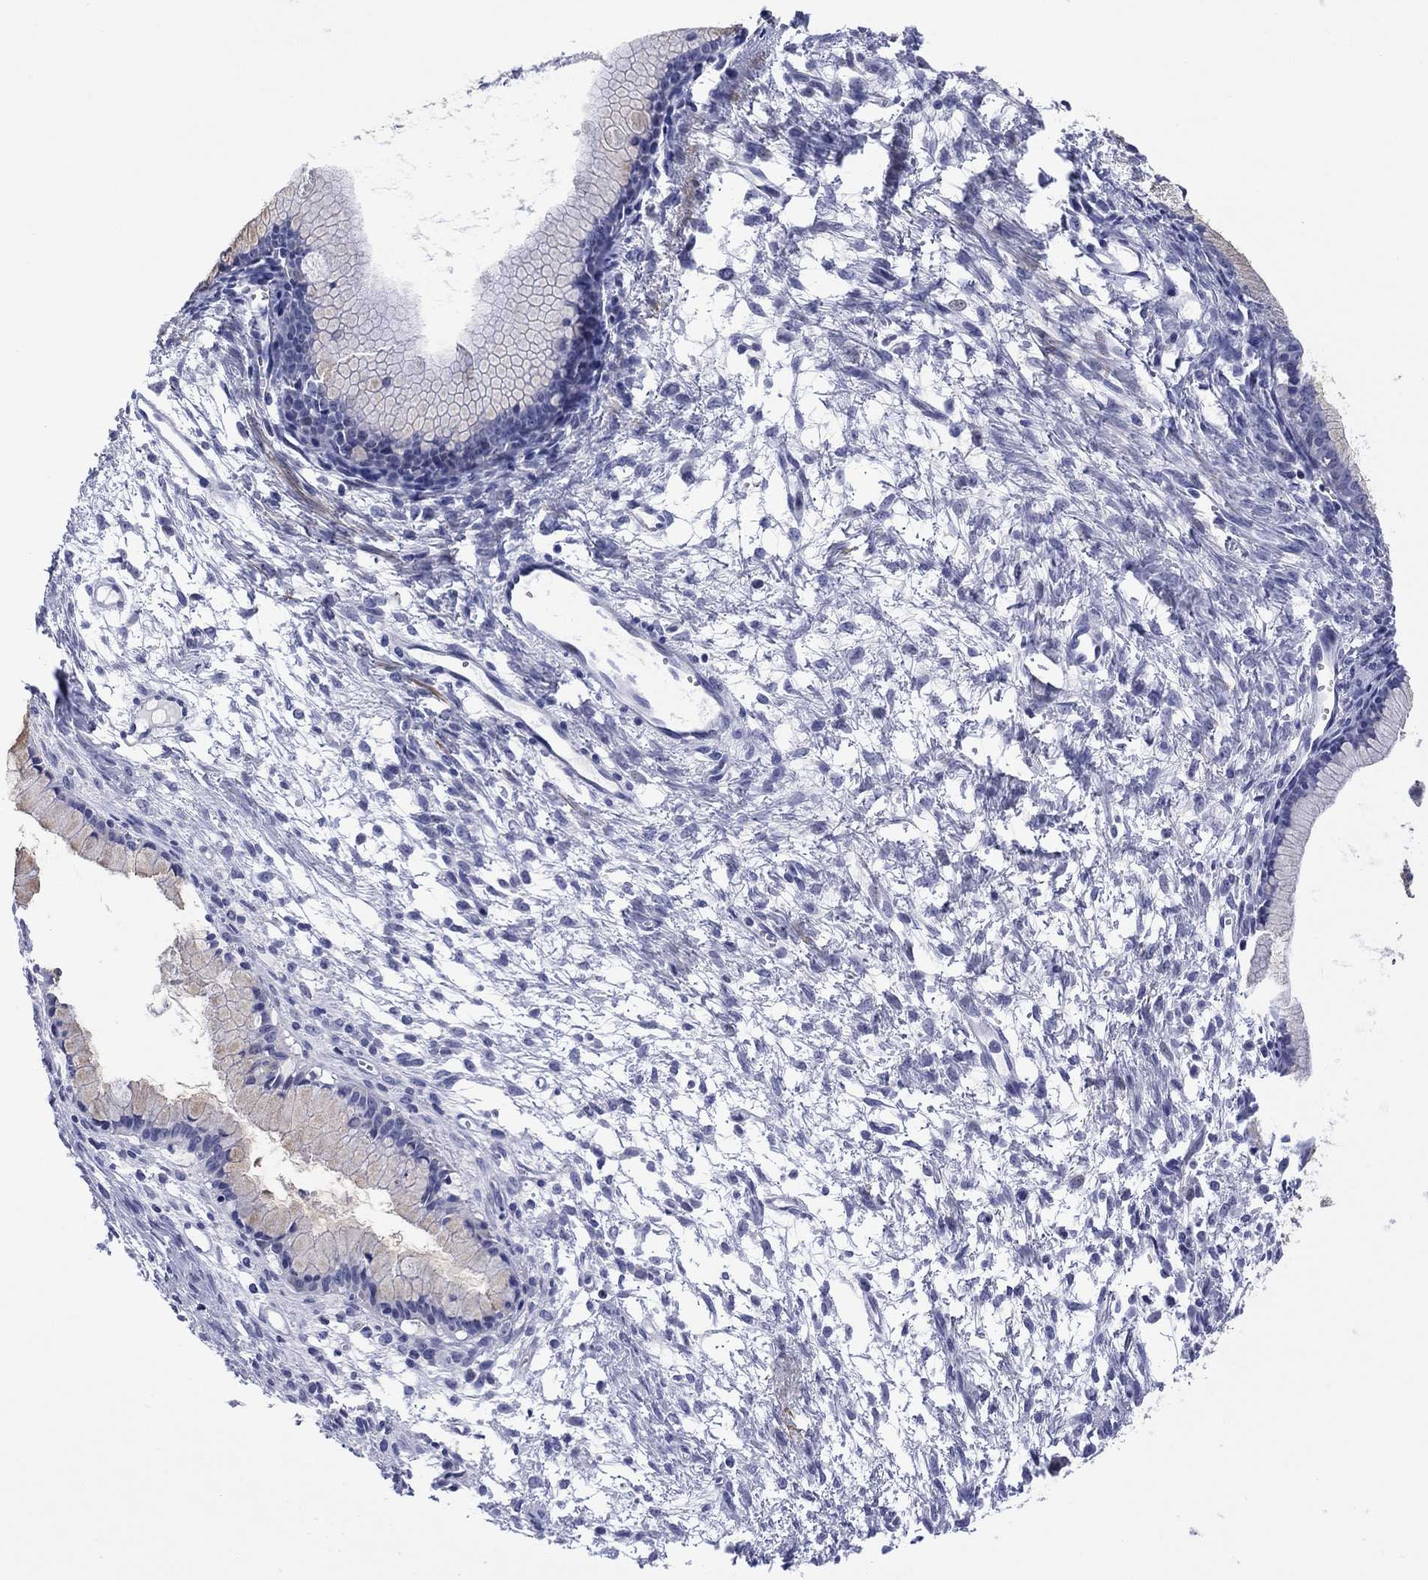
{"staining": {"intensity": "negative", "quantity": "none", "location": "none"}, "tissue": "ovarian cancer", "cell_type": "Tumor cells", "image_type": "cancer", "snomed": [{"axis": "morphology", "description": "Cystadenocarcinoma, mucinous, NOS"}, {"axis": "topography", "description": "Ovary"}], "caption": "A histopathology image of ovarian mucinous cystadenocarcinoma stained for a protein displays no brown staining in tumor cells.", "gene": "CLIP3", "patient": {"sex": "female", "age": 41}}